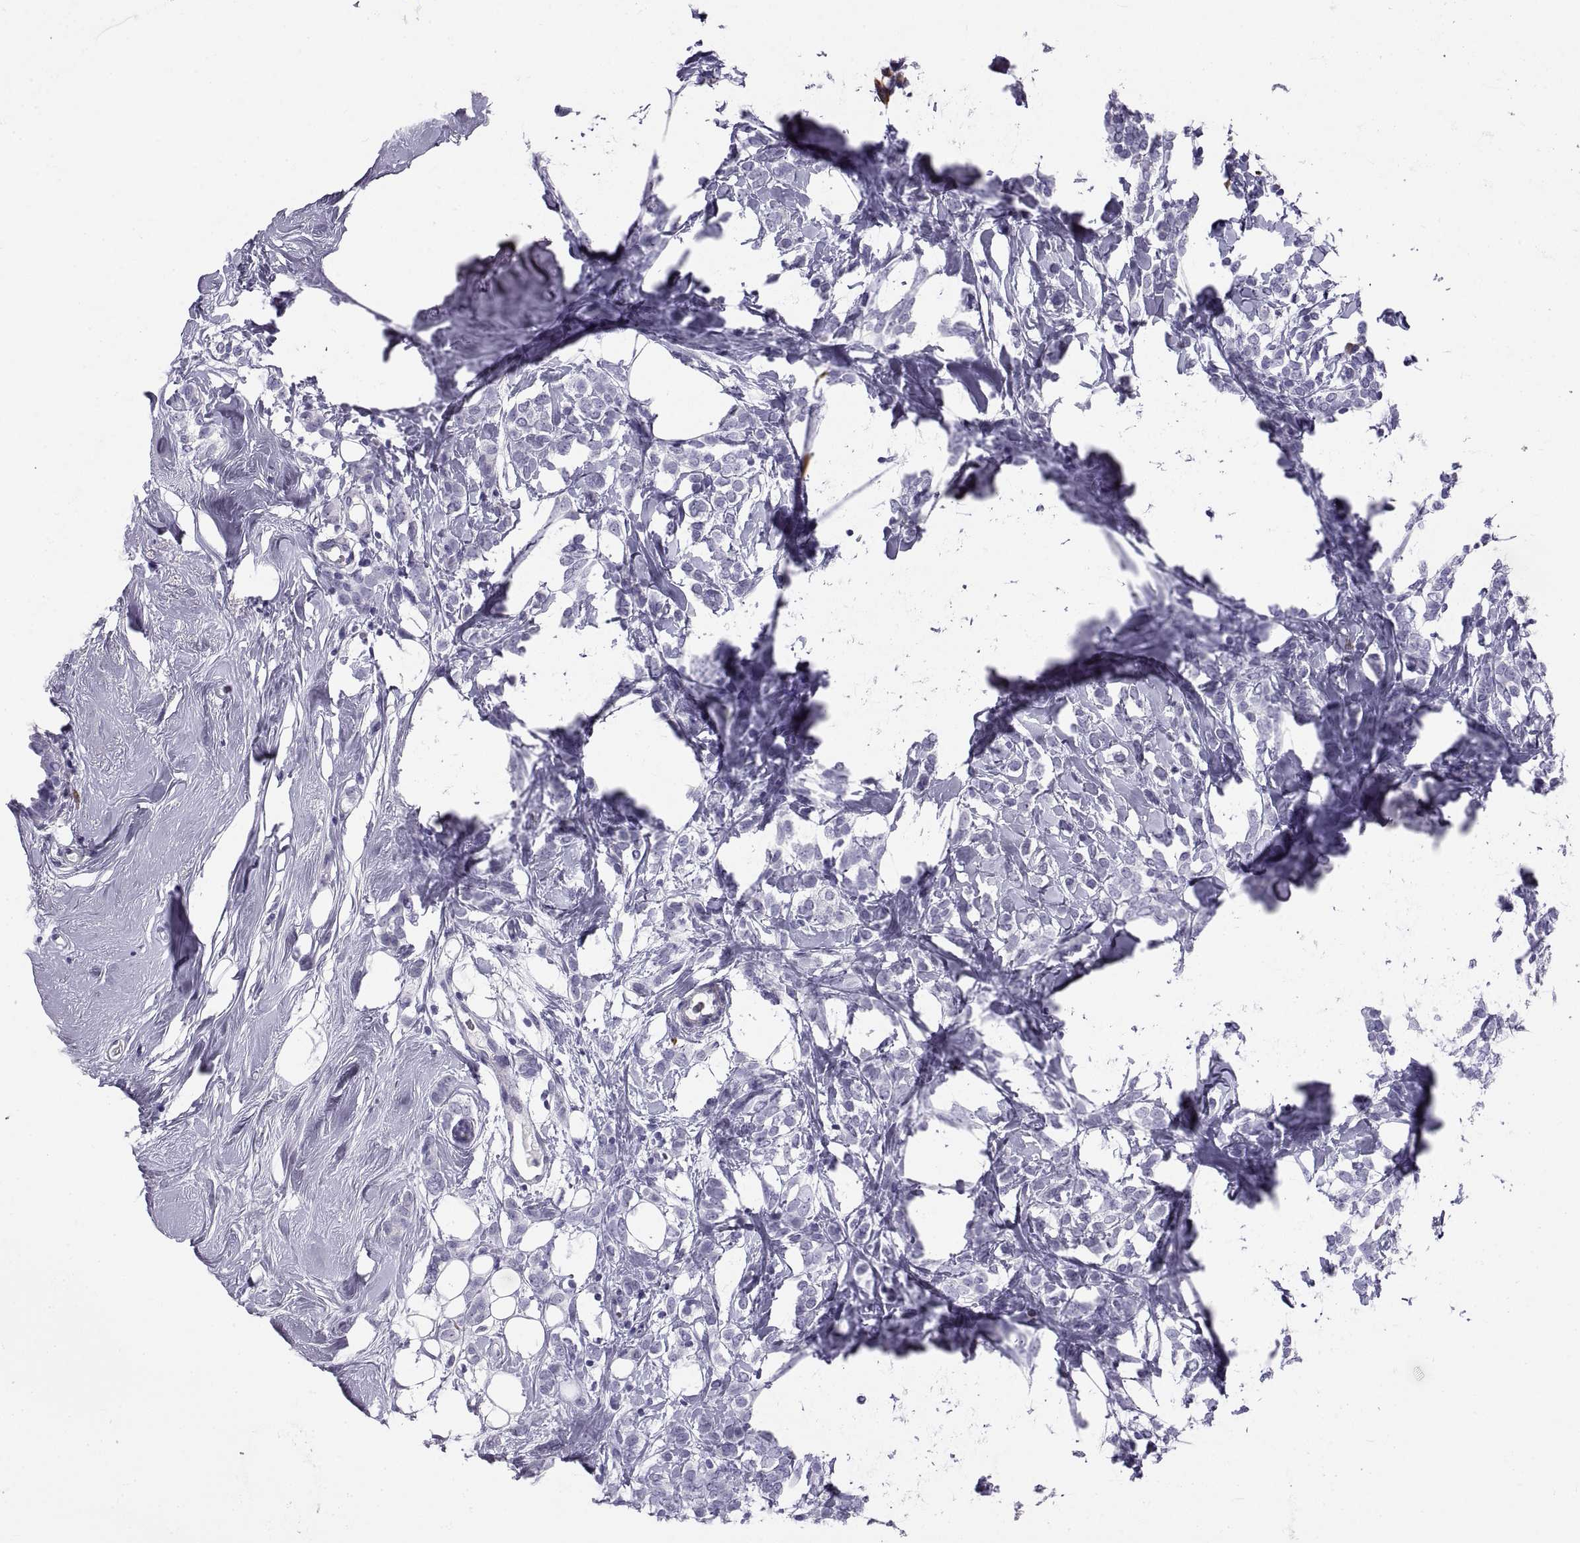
{"staining": {"intensity": "negative", "quantity": "none", "location": "none"}, "tissue": "breast cancer", "cell_type": "Tumor cells", "image_type": "cancer", "snomed": [{"axis": "morphology", "description": "Lobular carcinoma"}, {"axis": "topography", "description": "Breast"}], "caption": "Tumor cells show no significant positivity in breast cancer (lobular carcinoma).", "gene": "CT47A10", "patient": {"sex": "female", "age": 49}}